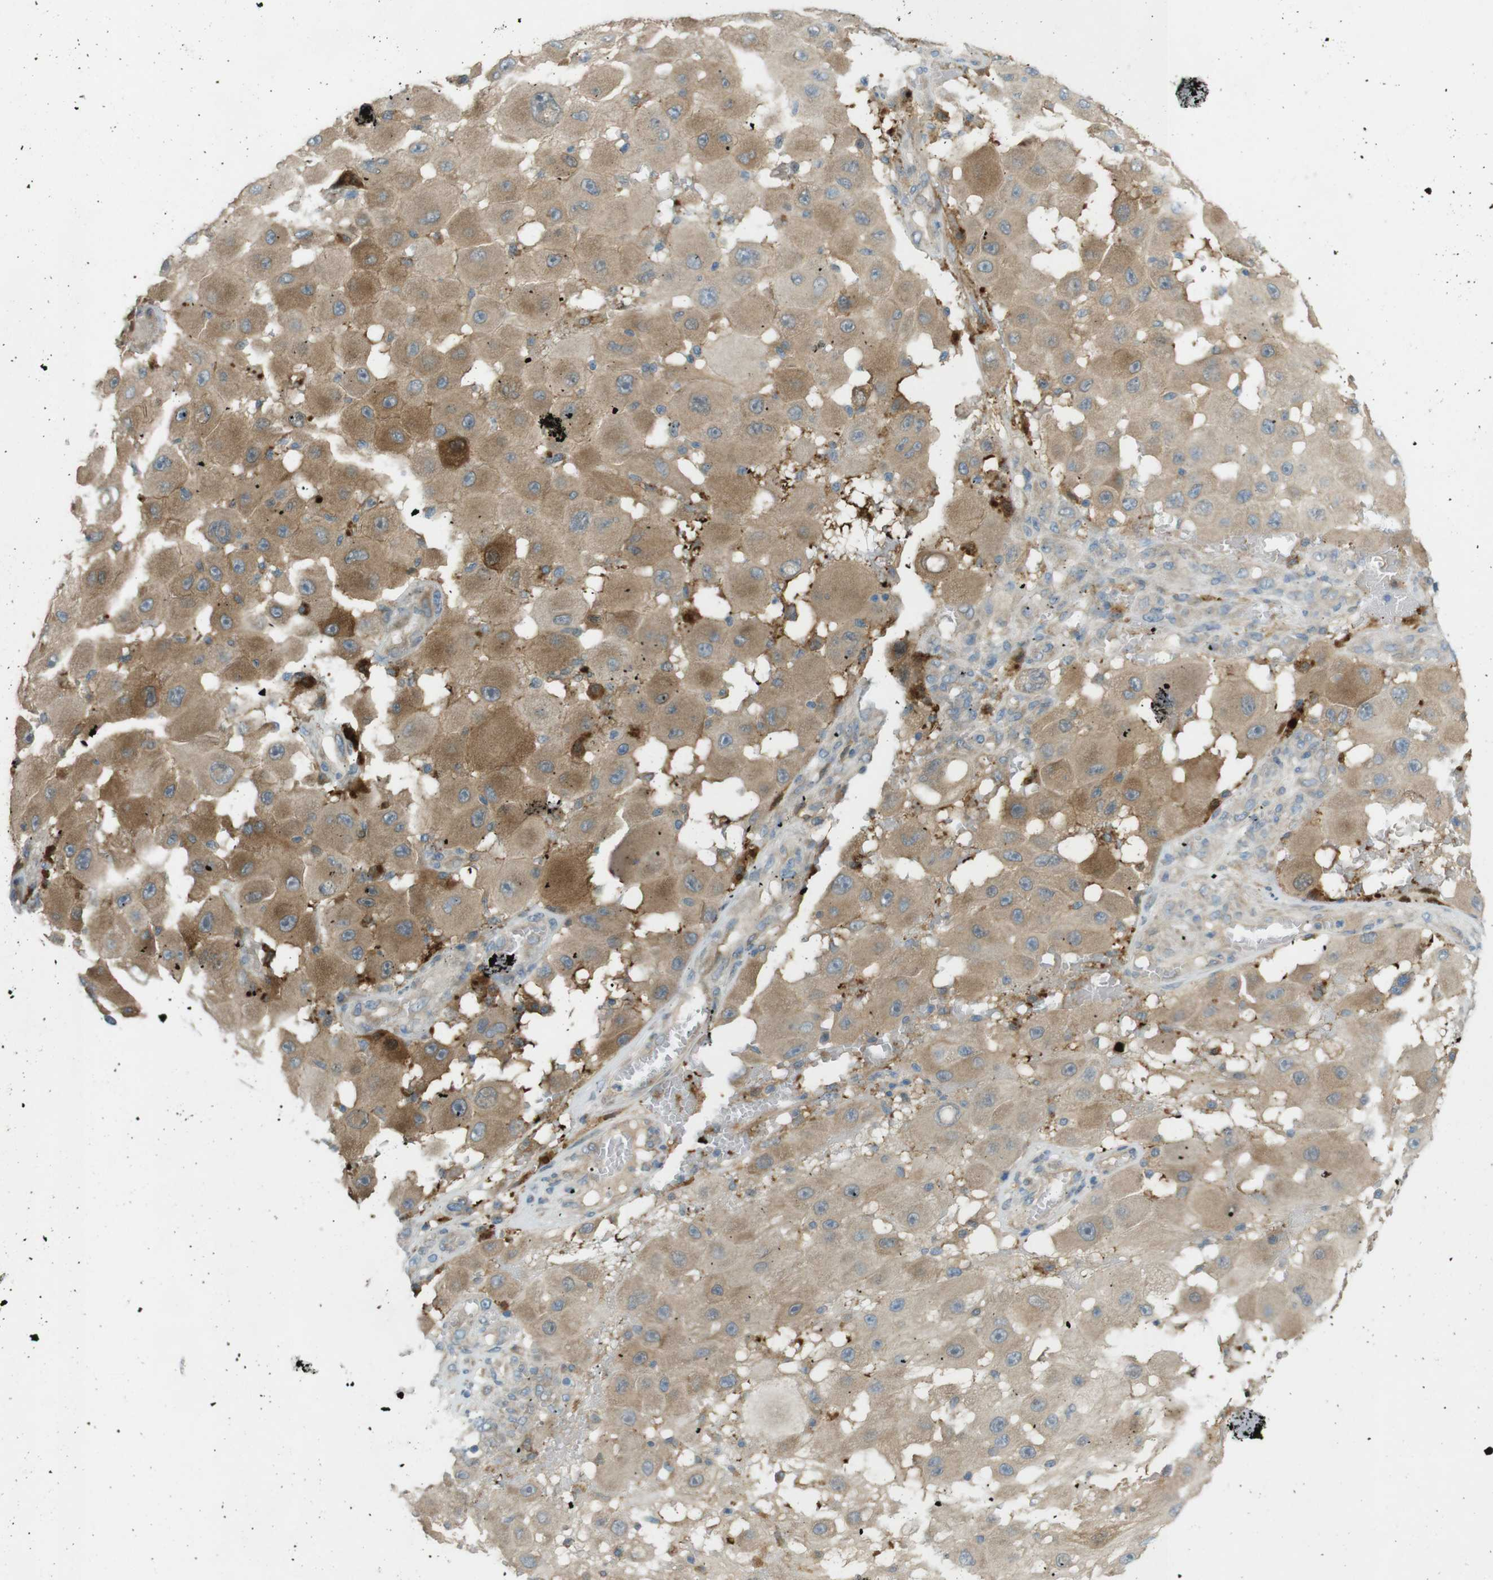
{"staining": {"intensity": "moderate", "quantity": ">75%", "location": "cytoplasmic/membranous"}, "tissue": "melanoma", "cell_type": "Tumor cells", "image_type": "cancer", "snomed": [{"axis": "morphology", "description": "Malignant melanoma, NOS"}, {"axis": "topography", "description": "Skin"}], "caption": "The immunohistochemical stain highlights moderate cytoplasmic/membranous staining in tumor cells of malignant melanoma tissue. Nuclei are stained in blue.", "gene": "TMEM41B", "patient": {"sex": "female", "age": 81}}